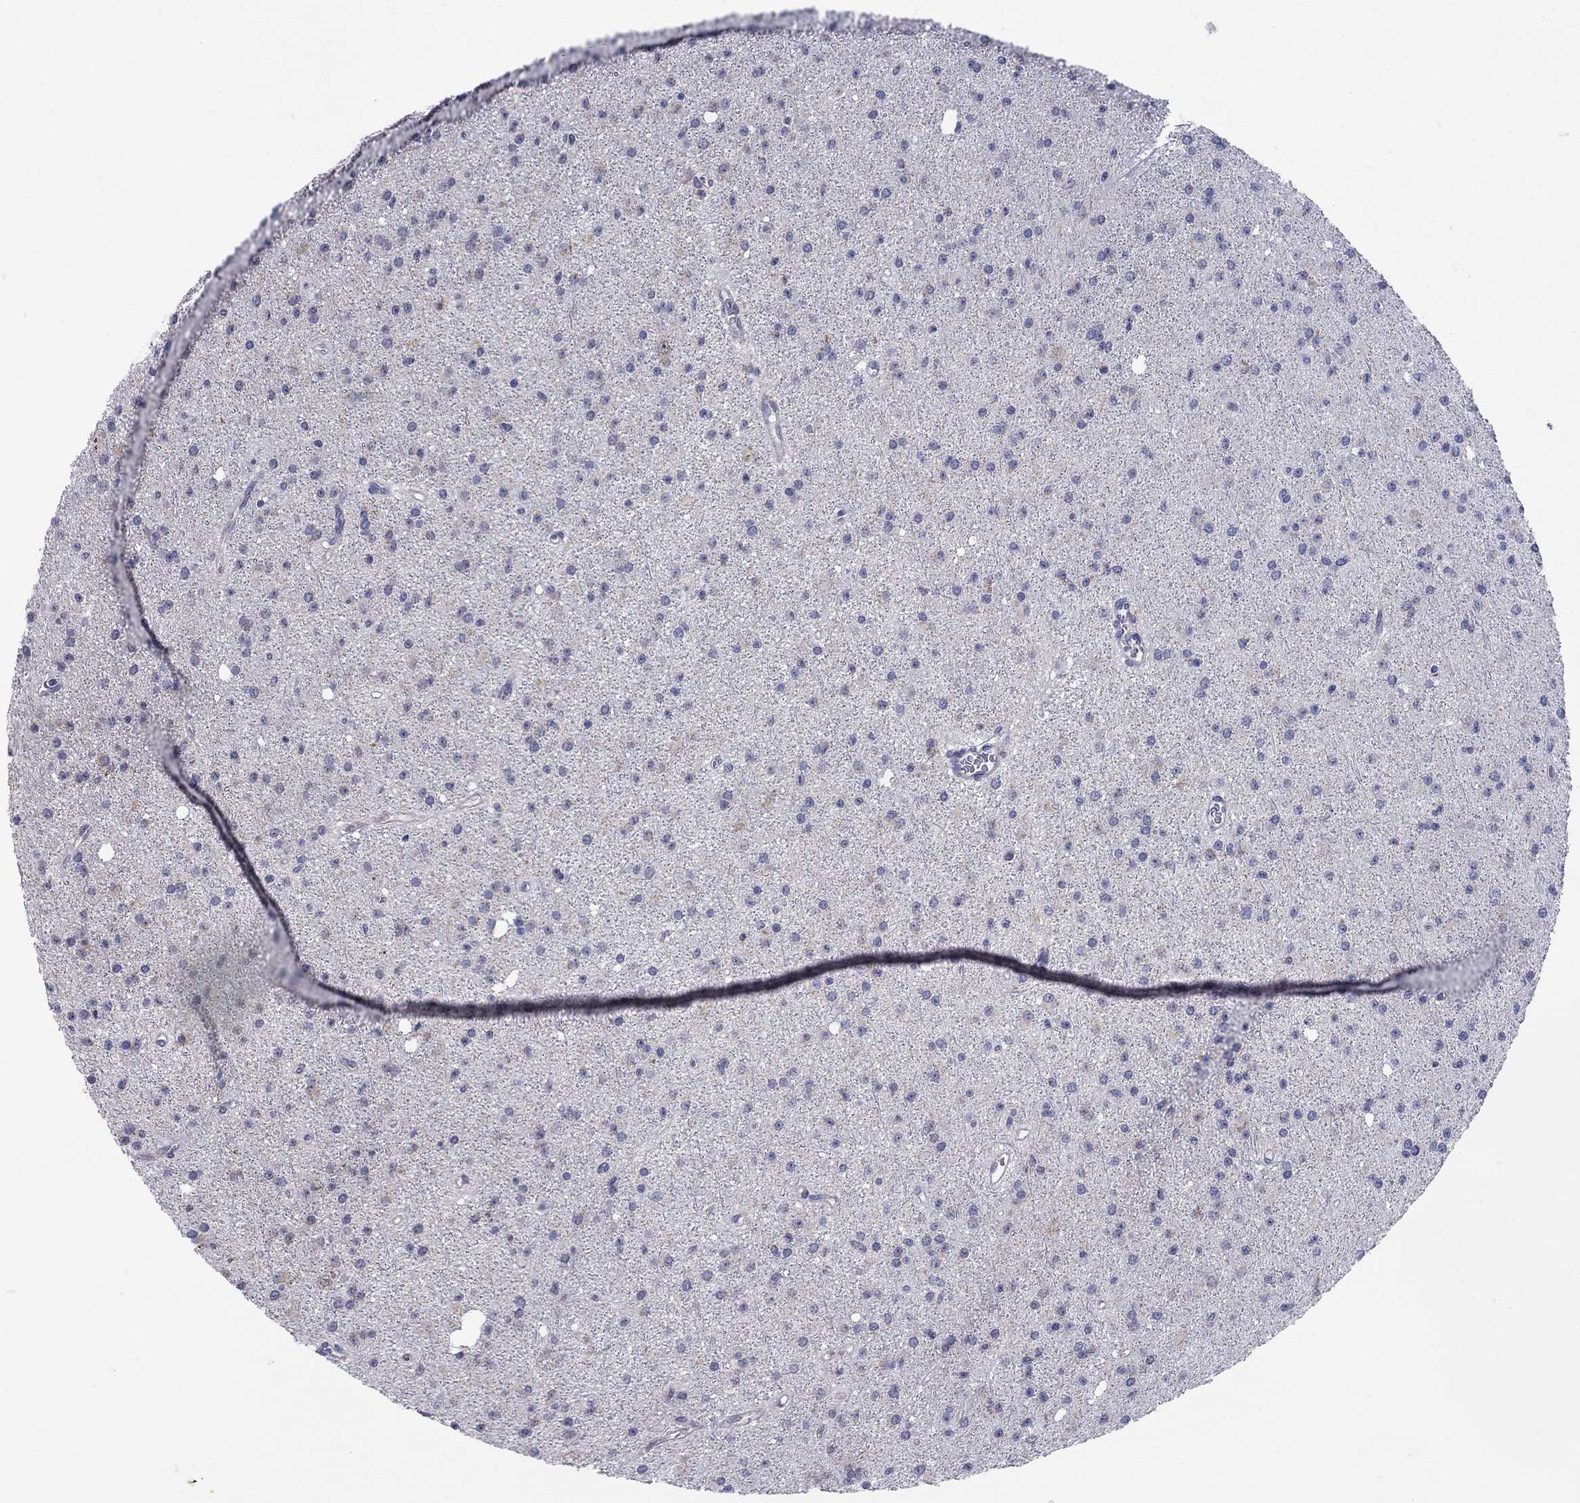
{"staining": {"intensity": "negative", "quantity": "none", "location": "none"}, "tissue": "glioma", "cell_type": "Tumor cells", "image_type": "cancer", "snomed": [{"axis": "morphology", "description": "Glioma, malignant, Low grade"}, {"axis": "topography", "description": "Brain"}], "caption": "An immunohistochemistry (IHC) image of malignant glioma (low-grade) is shown. There is no staining in tumor cells of malignant glioma (low-grade).", "gene": "KISS1R", "patient": {"sex": "male", "age": 27}}